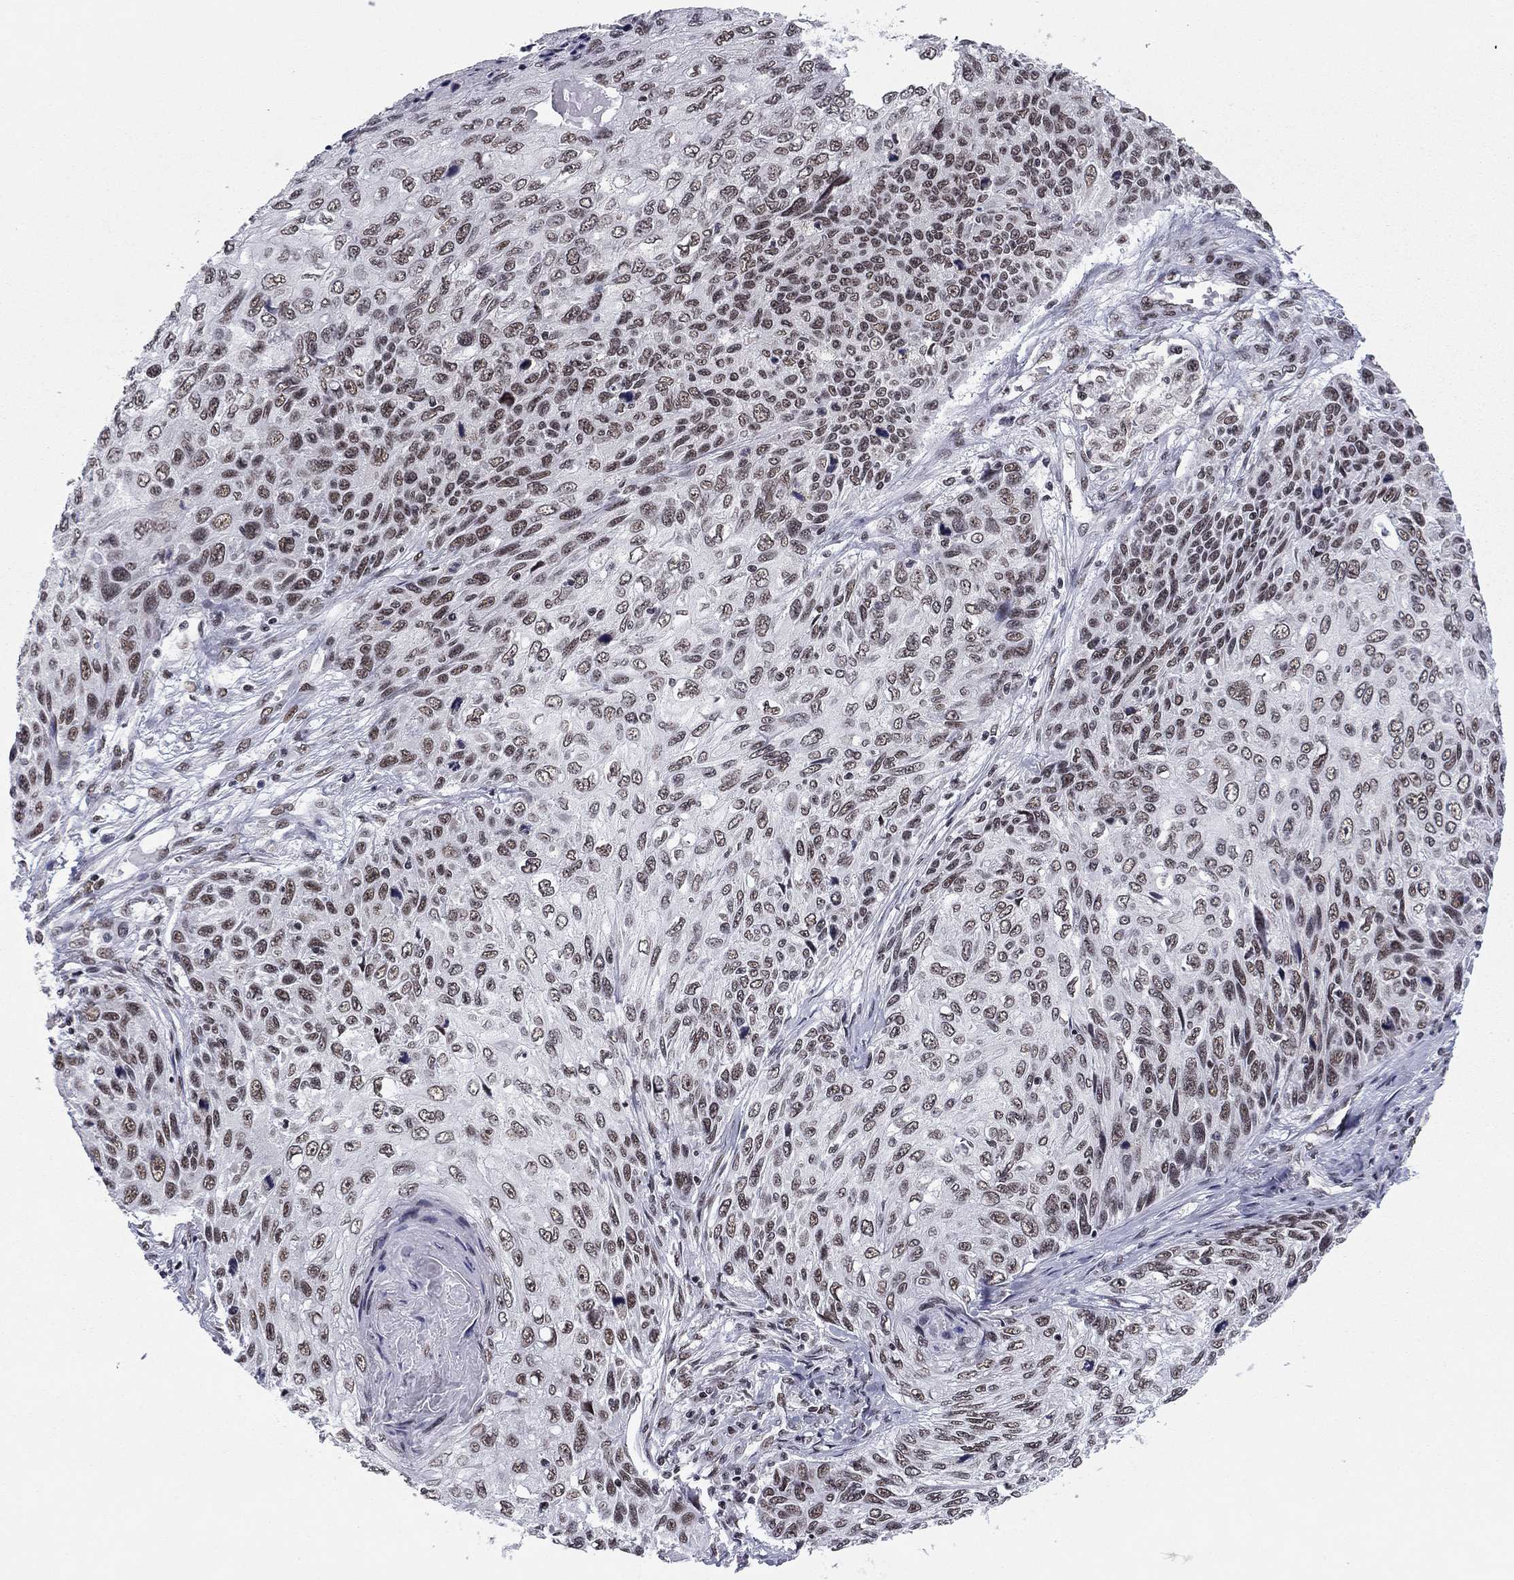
{"staining": {"intensity": "moderate", "quantity": "<25%", "location": "nuclear"}, "tissue": "skin cancer", "cell_type": "Tumor cells", "image_type": "cancer", "snomed": [{"axis": "morphology", "description": "Squamous cell carcinoma, NOS"}, {"axis": "topography", "description": "Skin"}], "caption": "Protein analysis of squamous cell carcinoma (skin) tissue demonstrates moderate nuclear expression in approximately <25% of tumor cells.", "gene": "ETV5", "patient": {"sex": "male", "age": 92}}